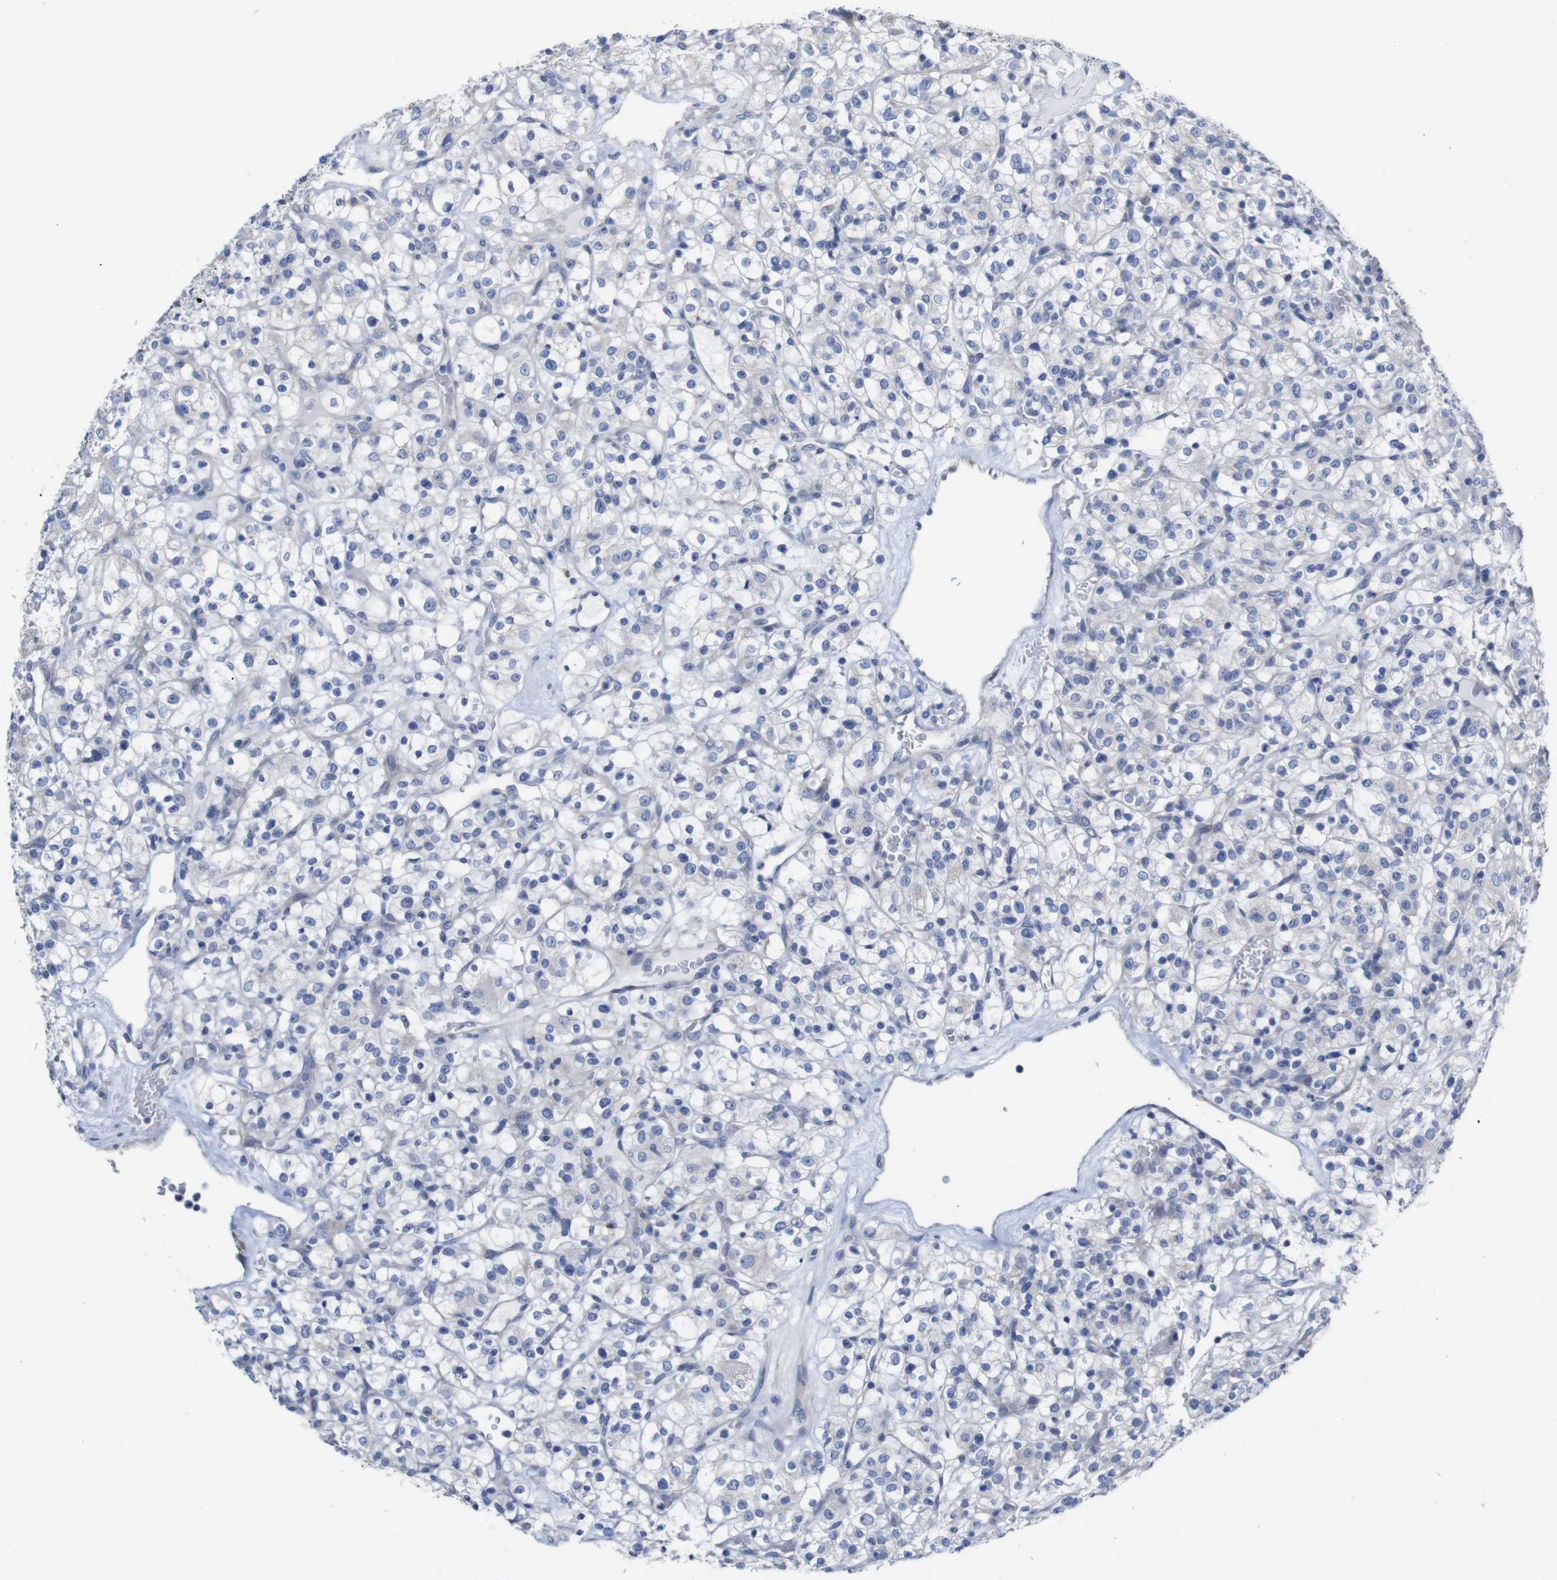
{"staining": {"intensity": "negative", "quantity": "none", "location": "none"}, "tissue": "renal cancer", "cell_type": "Tumor cells", "image_type": "cancer", "snomed": [{"axis": "morphology", "description": "Normal tissue, NOS"}, {"axis": "morphology", "description": "Adenocarcinoma, NOS"}, {"axis": "topography", "description": "Kidney"}], "caption": "Immunohistochemical staining of renal cancer demonstrates no significant staining in tumor cells.", "gene": "TCEAL9", "patient": {"sex": "female", "age": 72}}